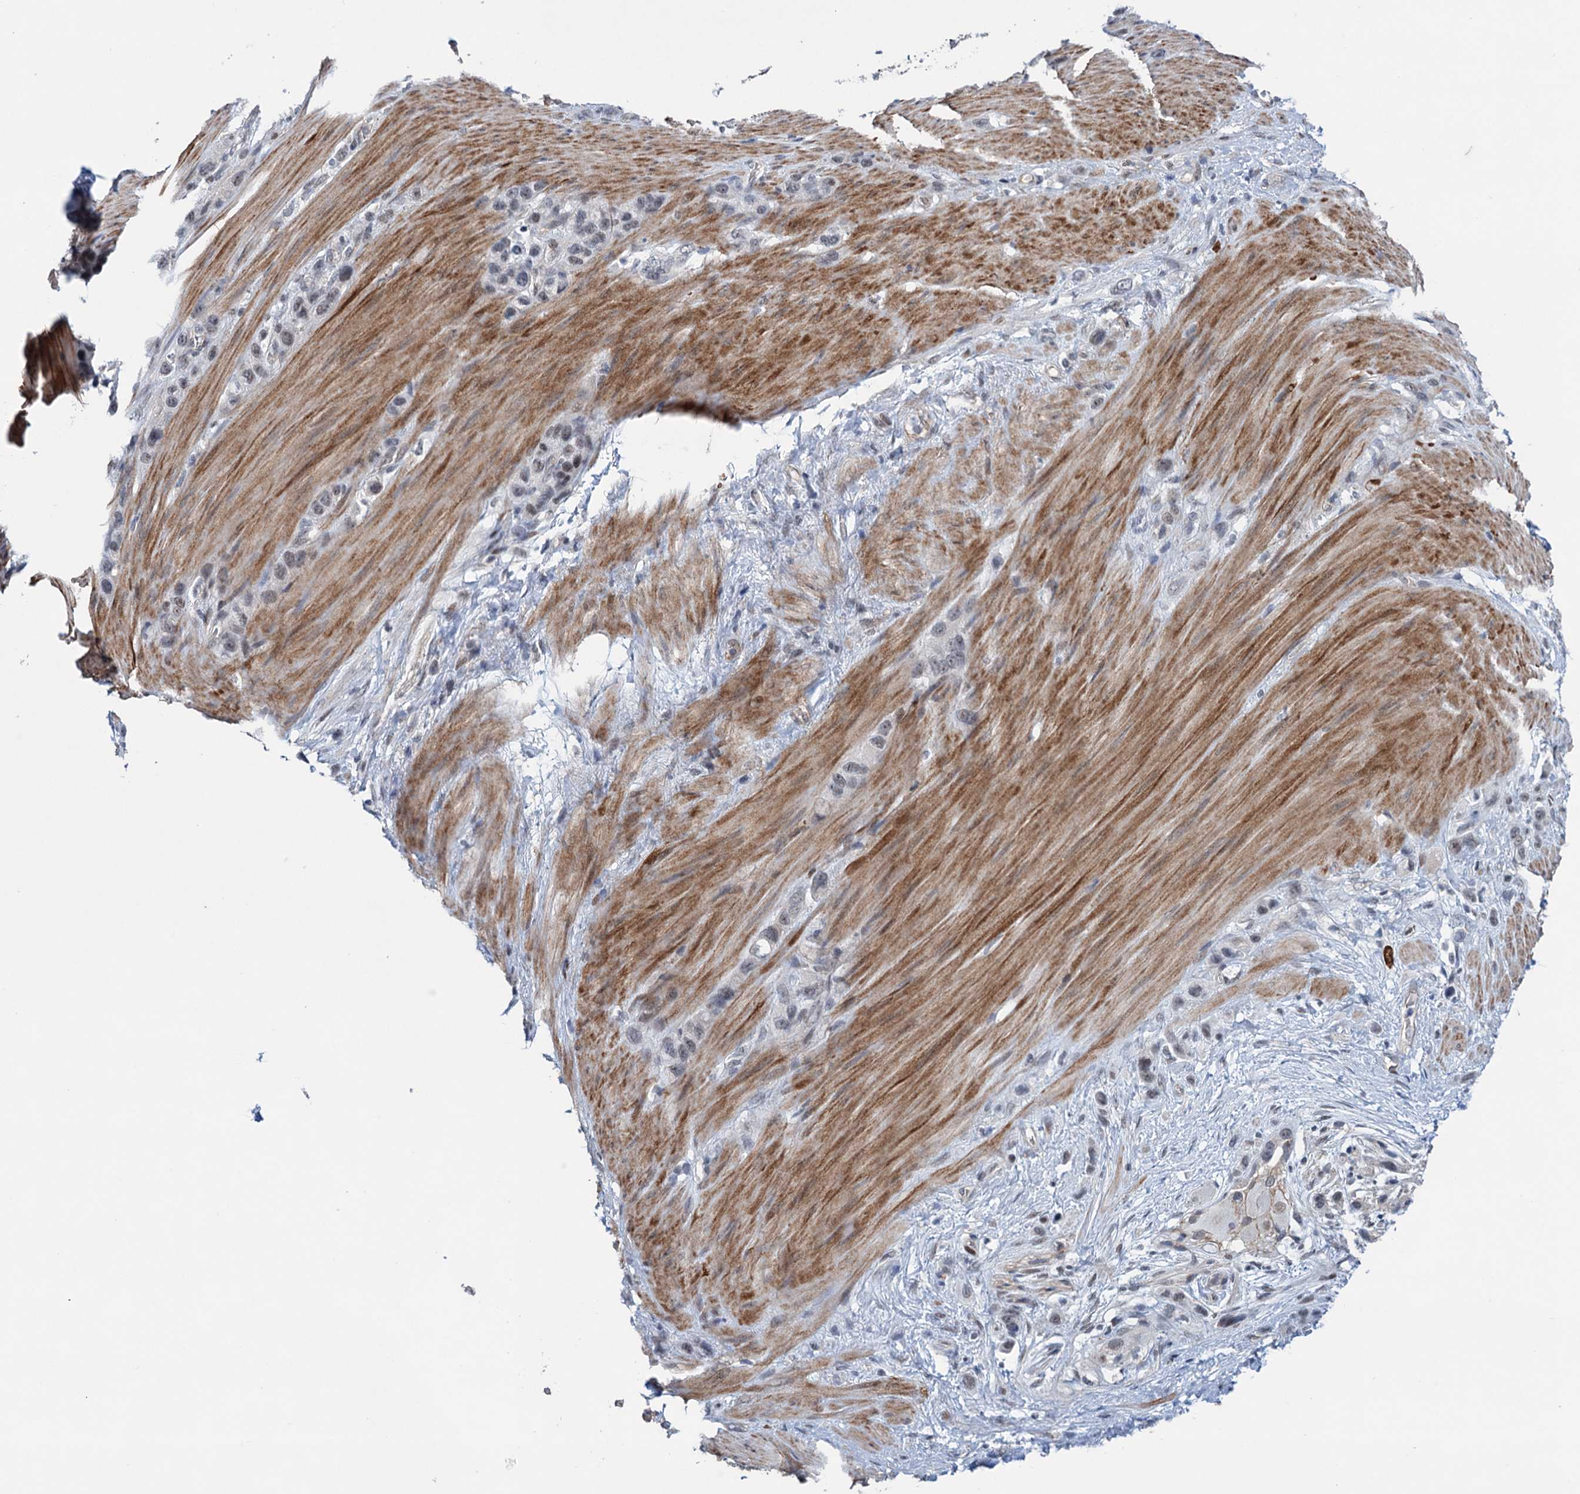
{"staining": {"intensity": "negative", "quantity": "none", "location": "none"}, "tissue": "stomach cancer", "cell_type": "Tumor cells", "image_type": "cancer", "snomed": [{"axis": "morphology", "description": "Adenocarcinoma, NOS"}, {"axis": "morphology", "description": "Adenocarcinoma, High grade"}, {"axis": "topography", "description": "Stomach, upper"}, {"axis": "topography", "description": "Stomach, lower"}], "caption": "DAB immunohistochemical staining of human adenocarcinoma (stomach) exhibits no significant expression in tumor cells.", "gene": "FAM53A", "patient": {"sex": "female", "age": 65}}